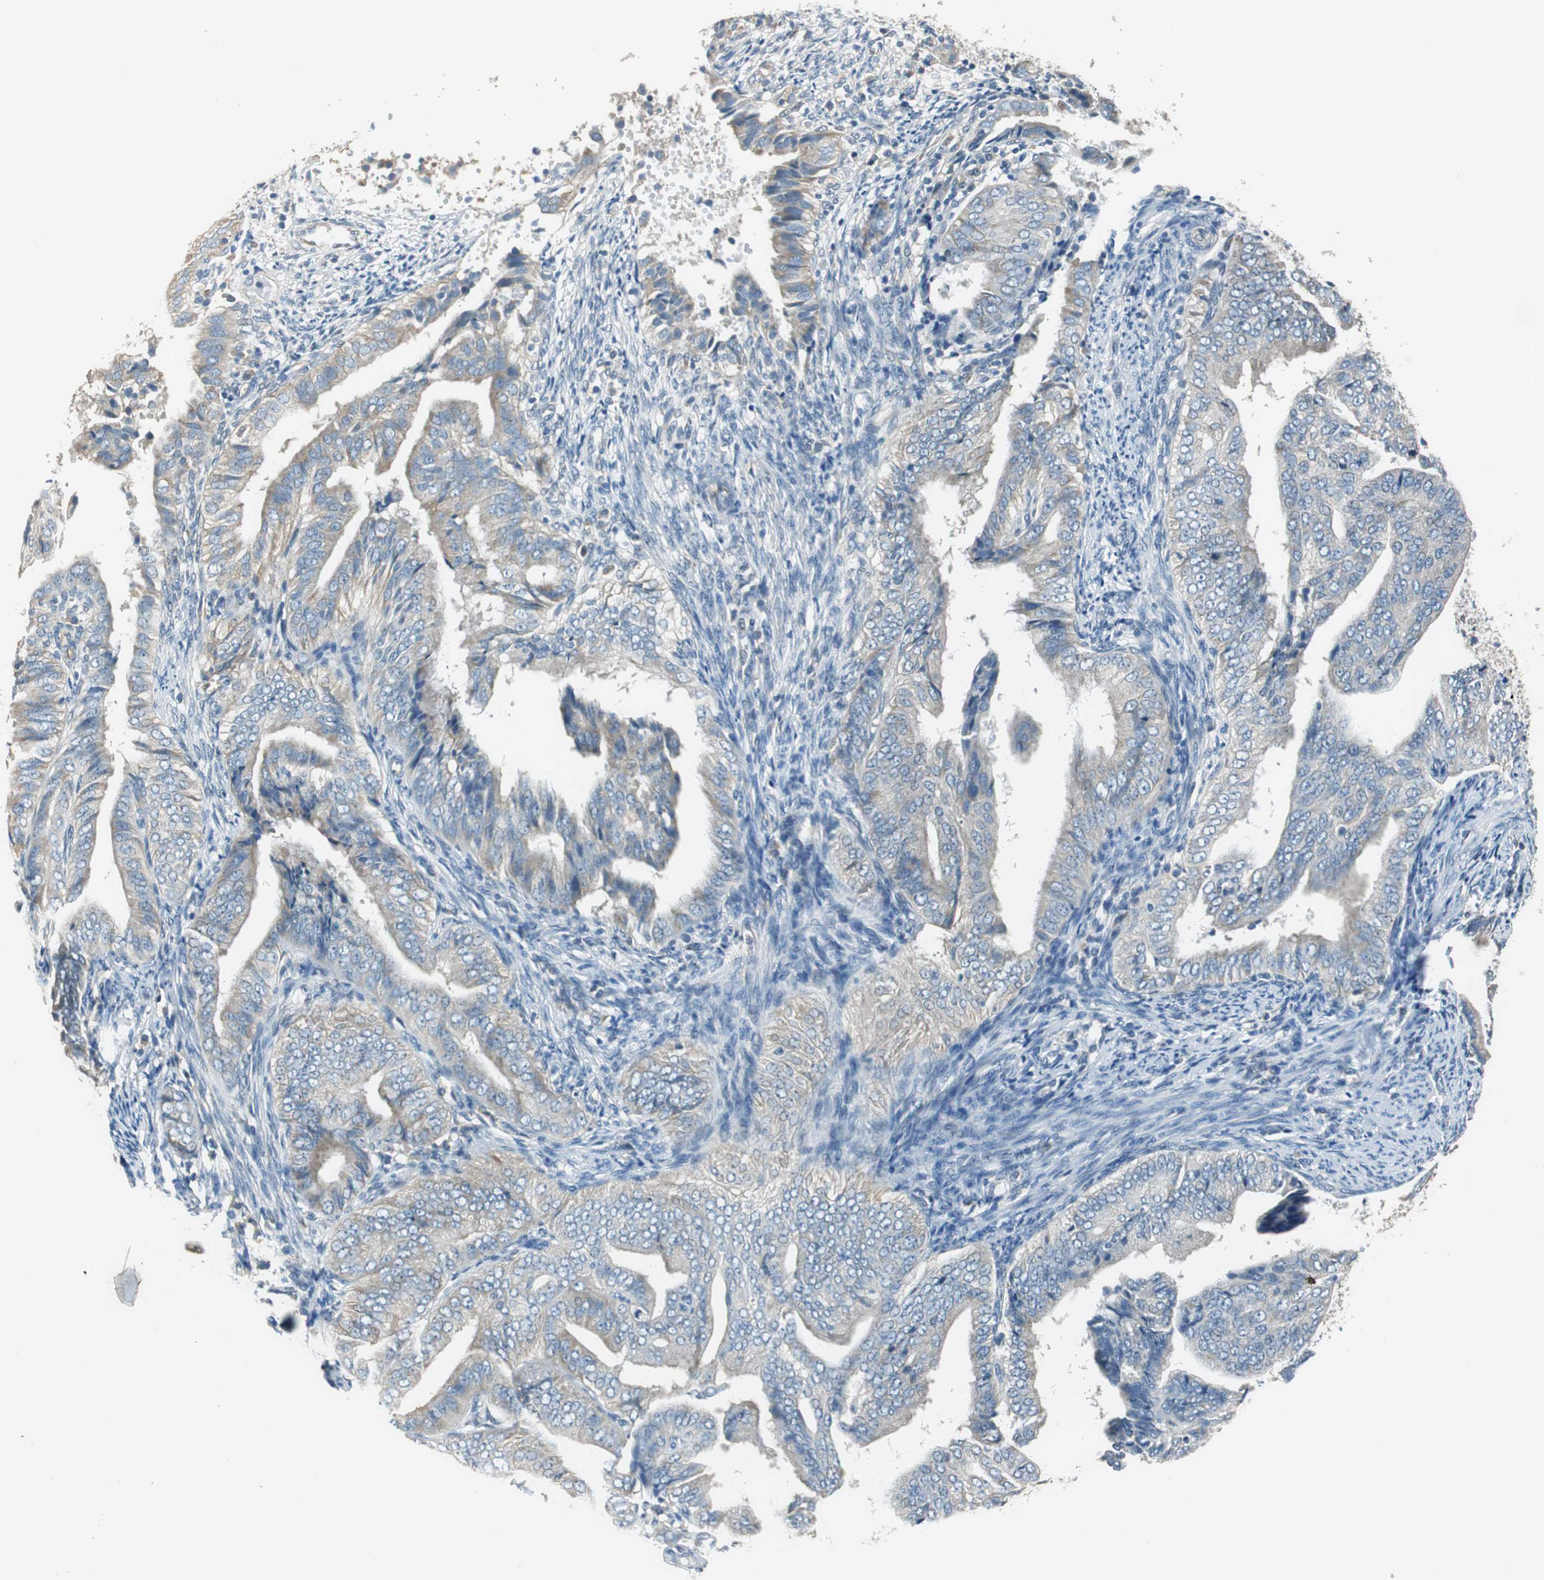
{"staining": {"intensity": "moderate", "quantity": "<25%", "location": "cytoplasmic/membranous"}, "tissue": "endometrial cancer", "cell_type": "Tumor cells", "image_type": "cancer", "snomed": [{"axis": "morphology", "description": "Adenocarcinoma, NOS"}, {"axis": "topography", "description": "Endometrium"}], "caption": "Immunohistochemistry (IHC) photomicrograph of human endometrial adenocarcinoma stained for a protein (brown), which demonstrates low levels of moderate cytoplasmic/membranous staining in about <25% of tumor cells.", "gene": "ALDH4A1", "patient": {"sex": "female", "age": 58}}